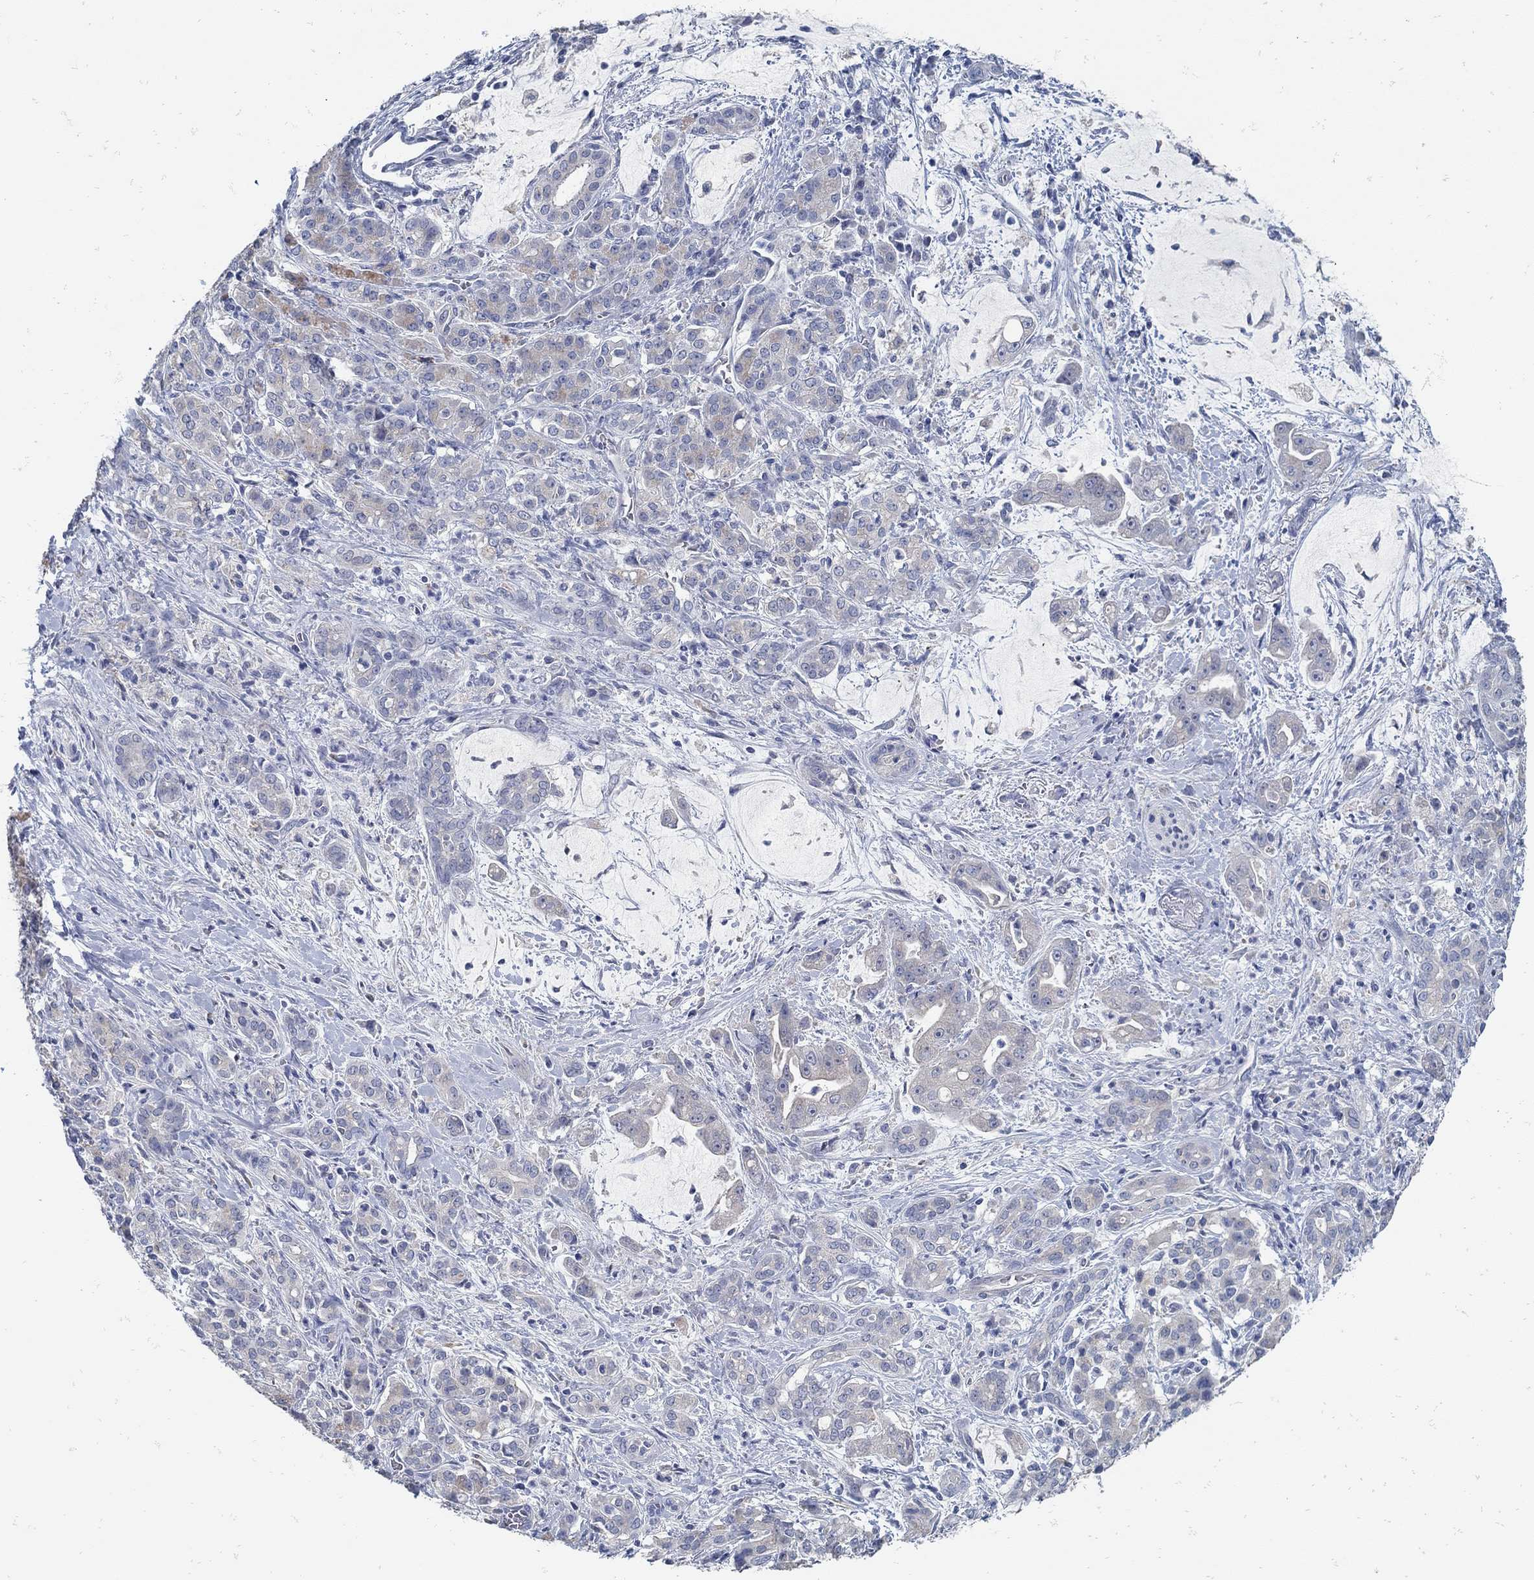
{"staining": {"intensity": "negative", "quantity": "none", "location": "none"}, "tissue": "pancreatic cancer", "cell_type": "Tumor cells", "image_type": "cancer", "snomed": [{"axis": "morphology", "description": "Normal tissue, NOS"}, {"axis": "morphology", "description": "Inflammation, NOS"}, {"axis": "morphology", "description": "Adenocarcinoma, NOS"}, {"axis": "topography", "description": "Pancreas"}], "caption": "DAB immunohistochemical staining of human pancreatic adenocarcinoma reveals no significant staining in tumor cells.", "gene": "ZFAND4", "patient": {"sex": "male", "age": 57}}